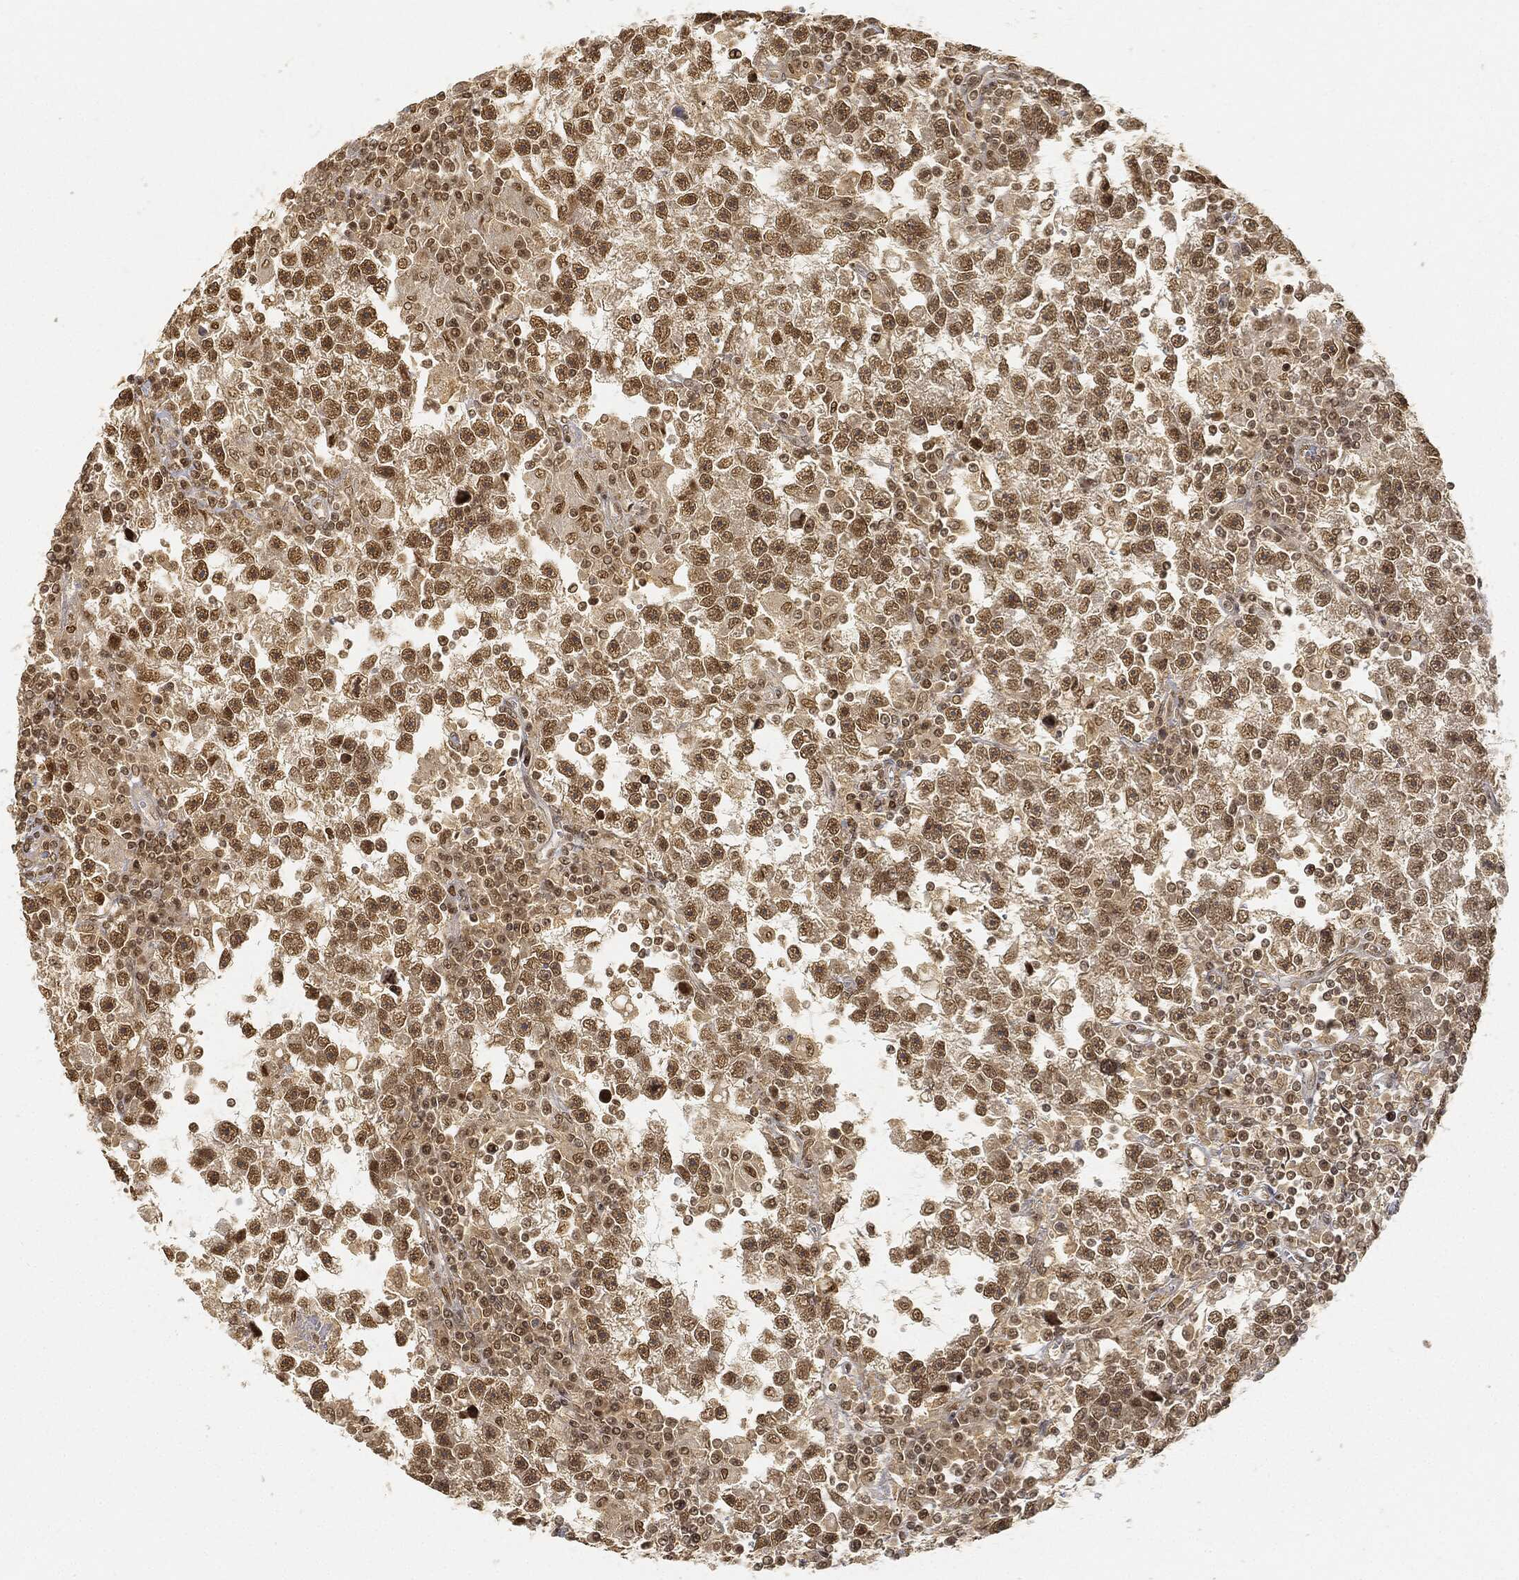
{"staining": {"intensity": "strong", "quantity": "25%-75%", "location": "nuclear"}, "tissue": "testis cancer", "cell_type": "Tumor cells", "image_type": "cancer", "snomed": [{"axis": "morphology", "description": "Seminoma, NOS"}, {"axis": "topography", "description": "Testis"}], "caption": "The histopathology image shows immunohistochemical staining of seminoma (testis). There is strong nuclear expression is present in about 25%-75% of tumor cells.", "gene": "CIB1", "patient": {"sex": "male", "age": 47}}